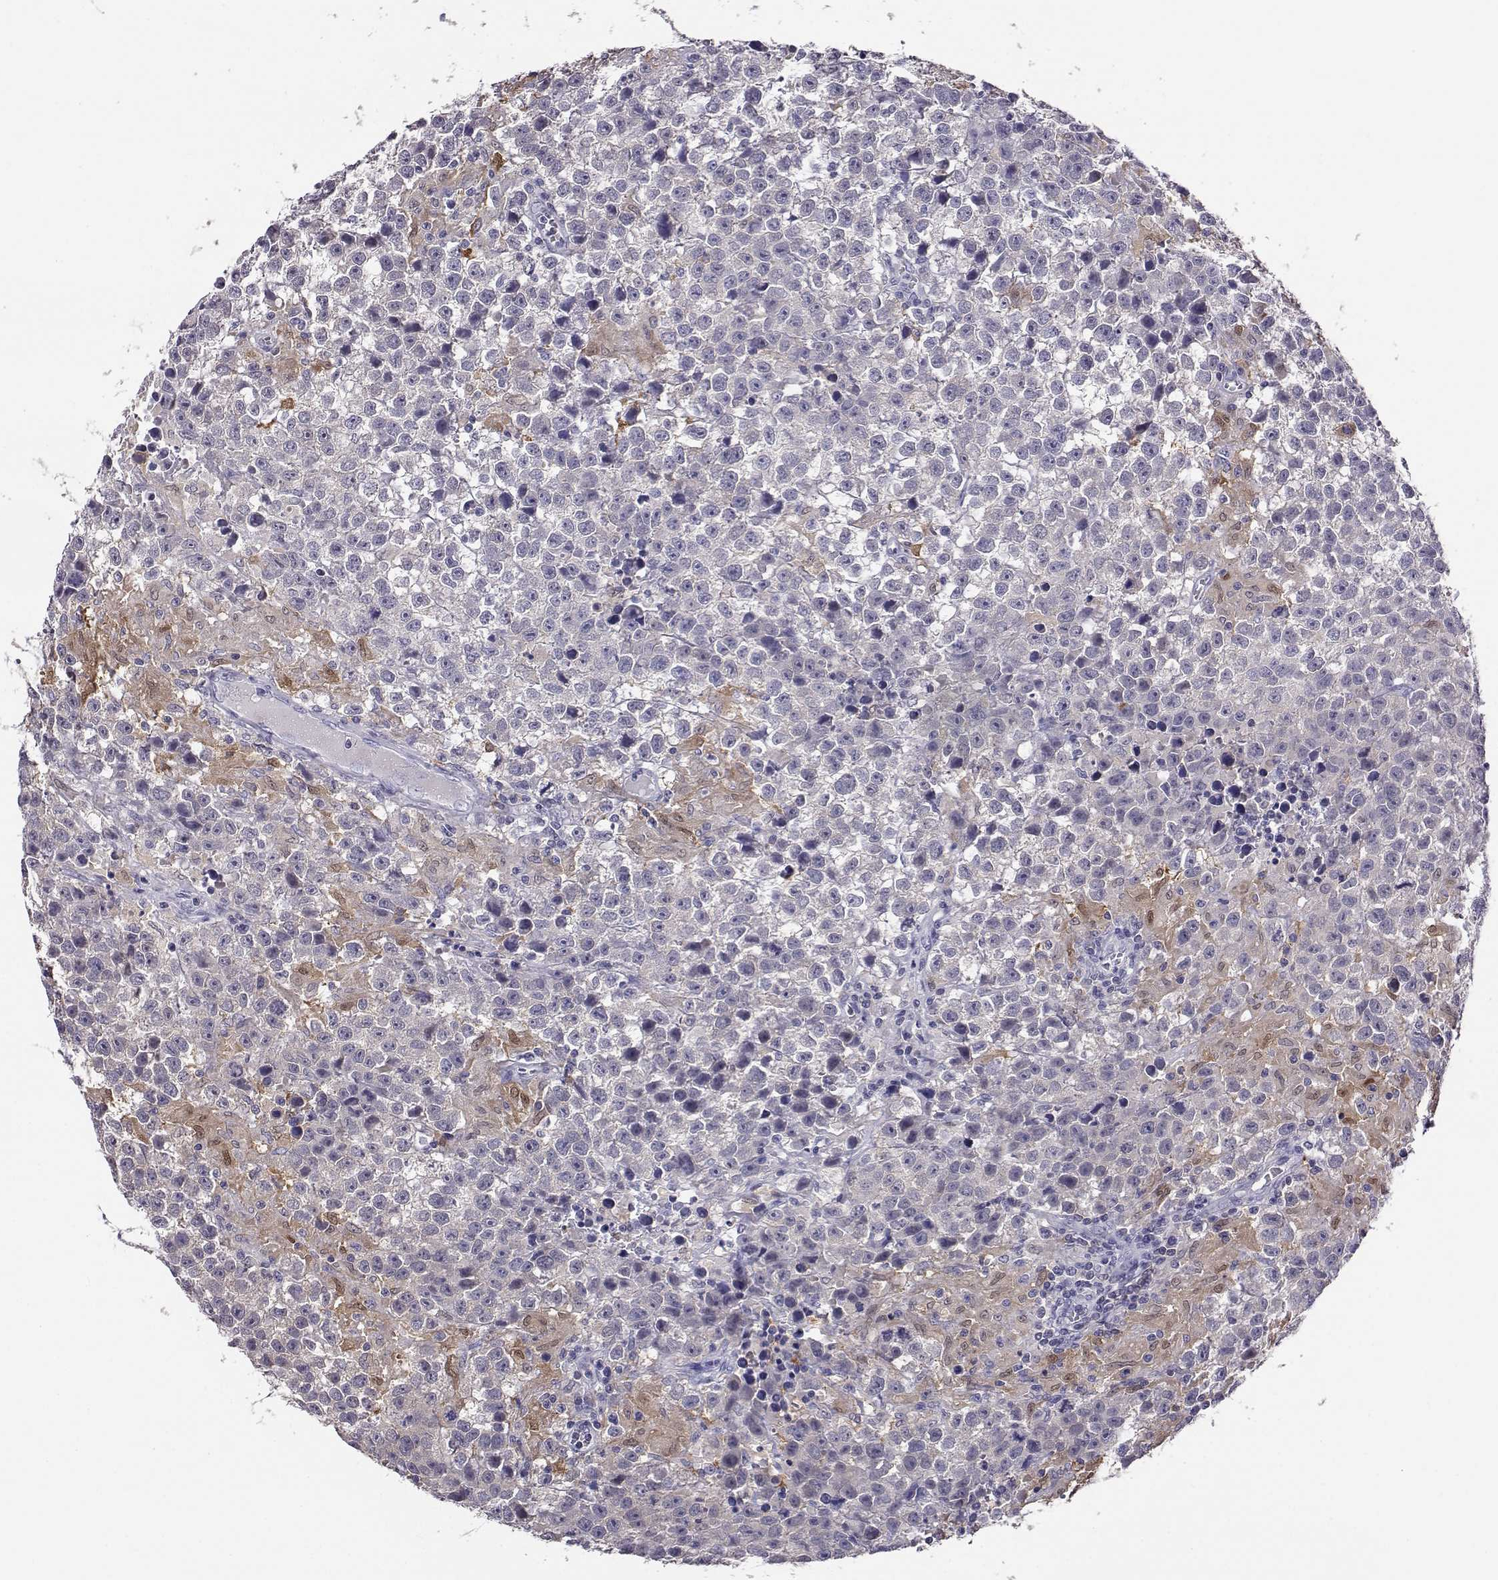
{"staining": {"intensity": "negative", "quantity": "none", "location": "none"}, "tissue": "testis cancer", "cell_type": "Tumor cells", "image_type": "cancer", "snomed": [{"axis": "morphology", "description": "Seminoma, NOS"}, {"axis": "topography", "description": "Testis"}], "caption": "This is an immunohistochemistry (IHC) photomicrograph of testis seminoma. There is no expression in tumor cells.", "gene": "AKR1B1", "patient": {"sex": "male", "age": 43}}